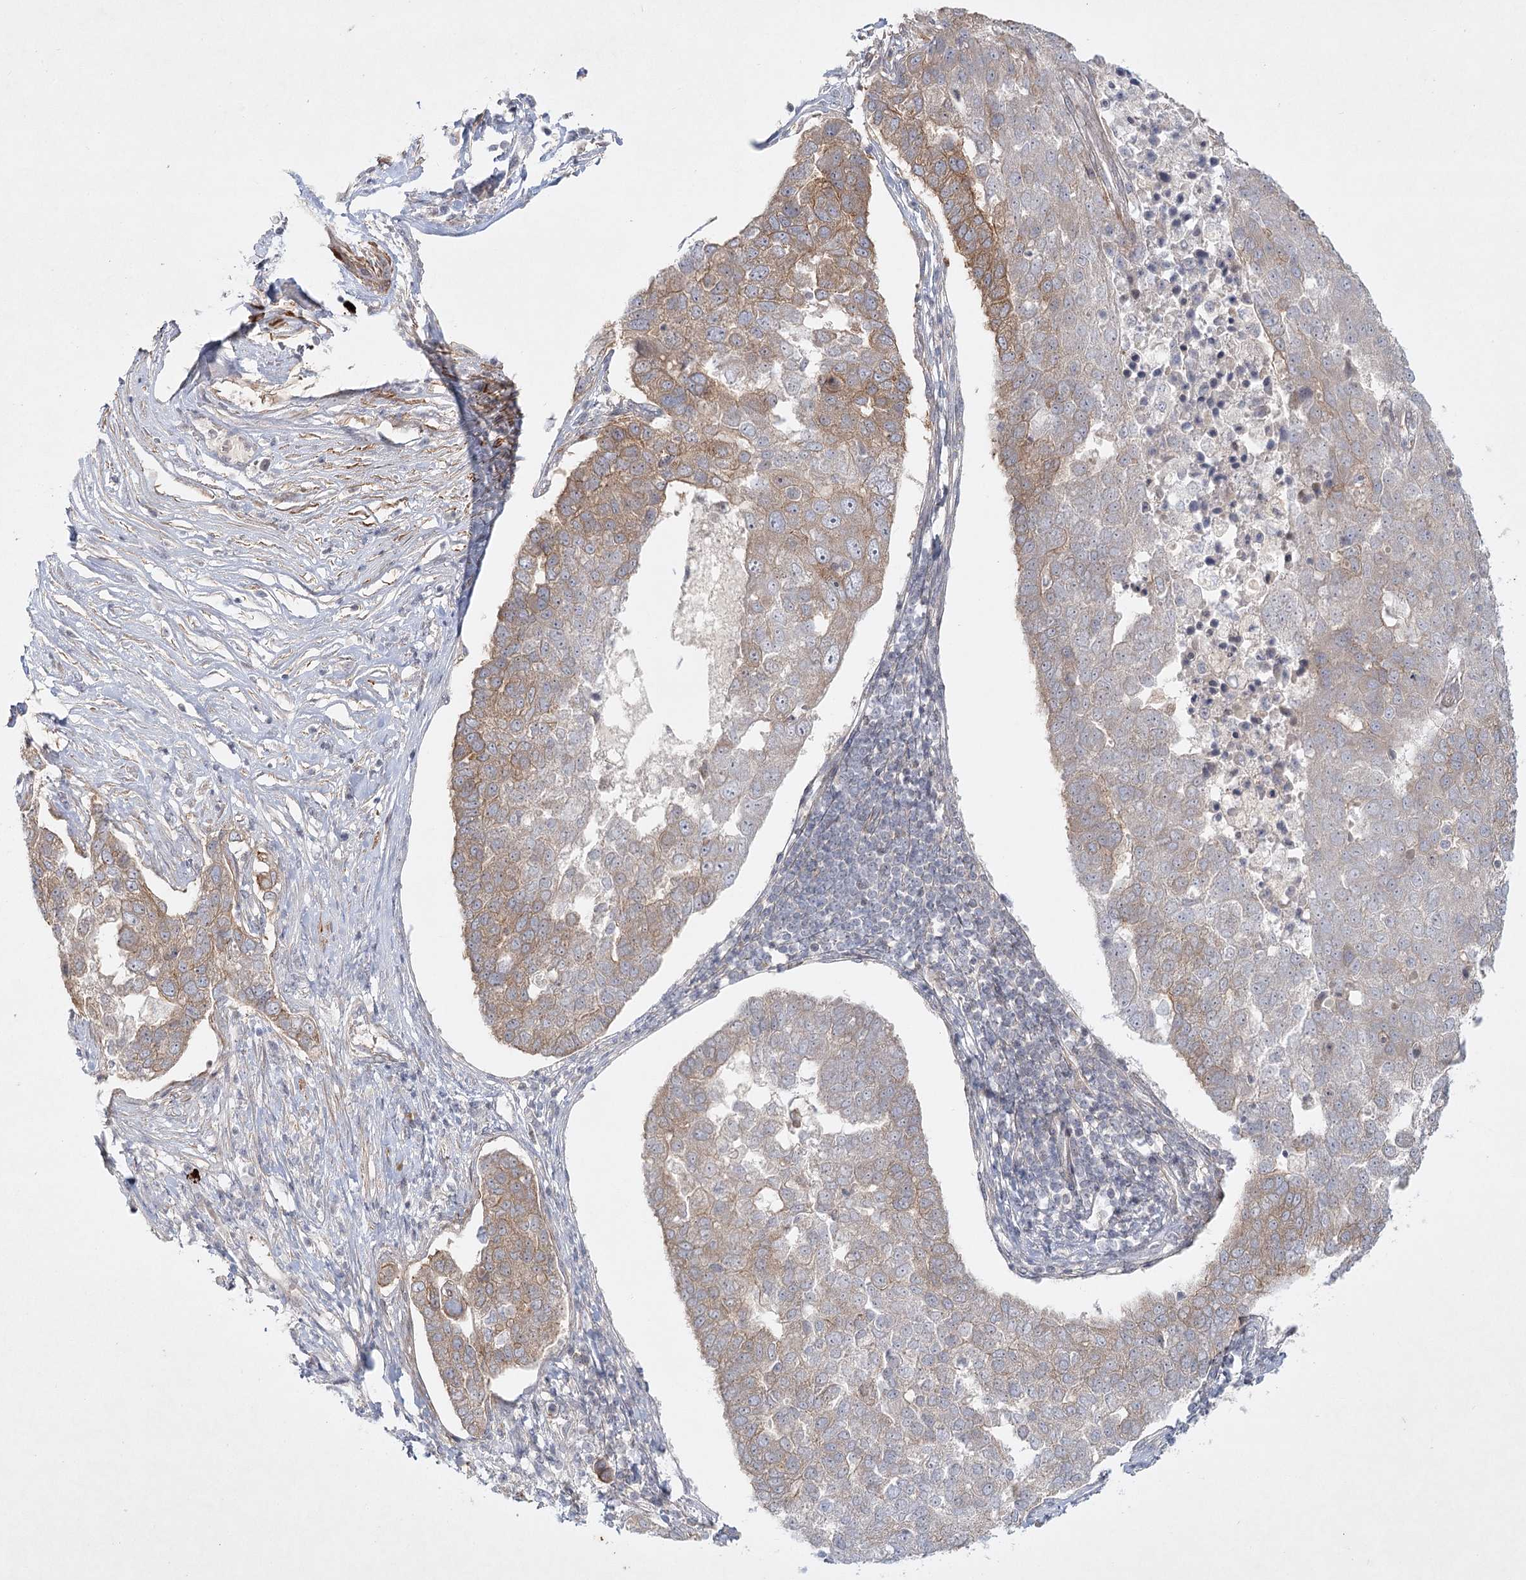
{"staining": {"intensity": "moderate", "quantity": "25%-75%", "location": "cytoplasmic/membranous"}, "tissue": "pancreatic cancer", "cell_type": "Tumor cells", "image_type": "cancer", "snomed": [{"axis": "morphology", "description": "Adenocarcinoma, NOS"}, {"axis": "topography", "description": "Pancreas"}], "caption": "Immunohistochemistry staining of pancreatic cancer, which demonstrates medium levels of moderate cytoplasmic/membranous expression in about 25%-75% of tumor cells indicating moderate cytoplasmic/membranous protein staining. The staining was performed using DAB (brown) for protein detection and nuclei were counterstained in hematoxylin (blue).", "gene": "SH2D3A", "patient": {"sex": "female", "age": 61}}